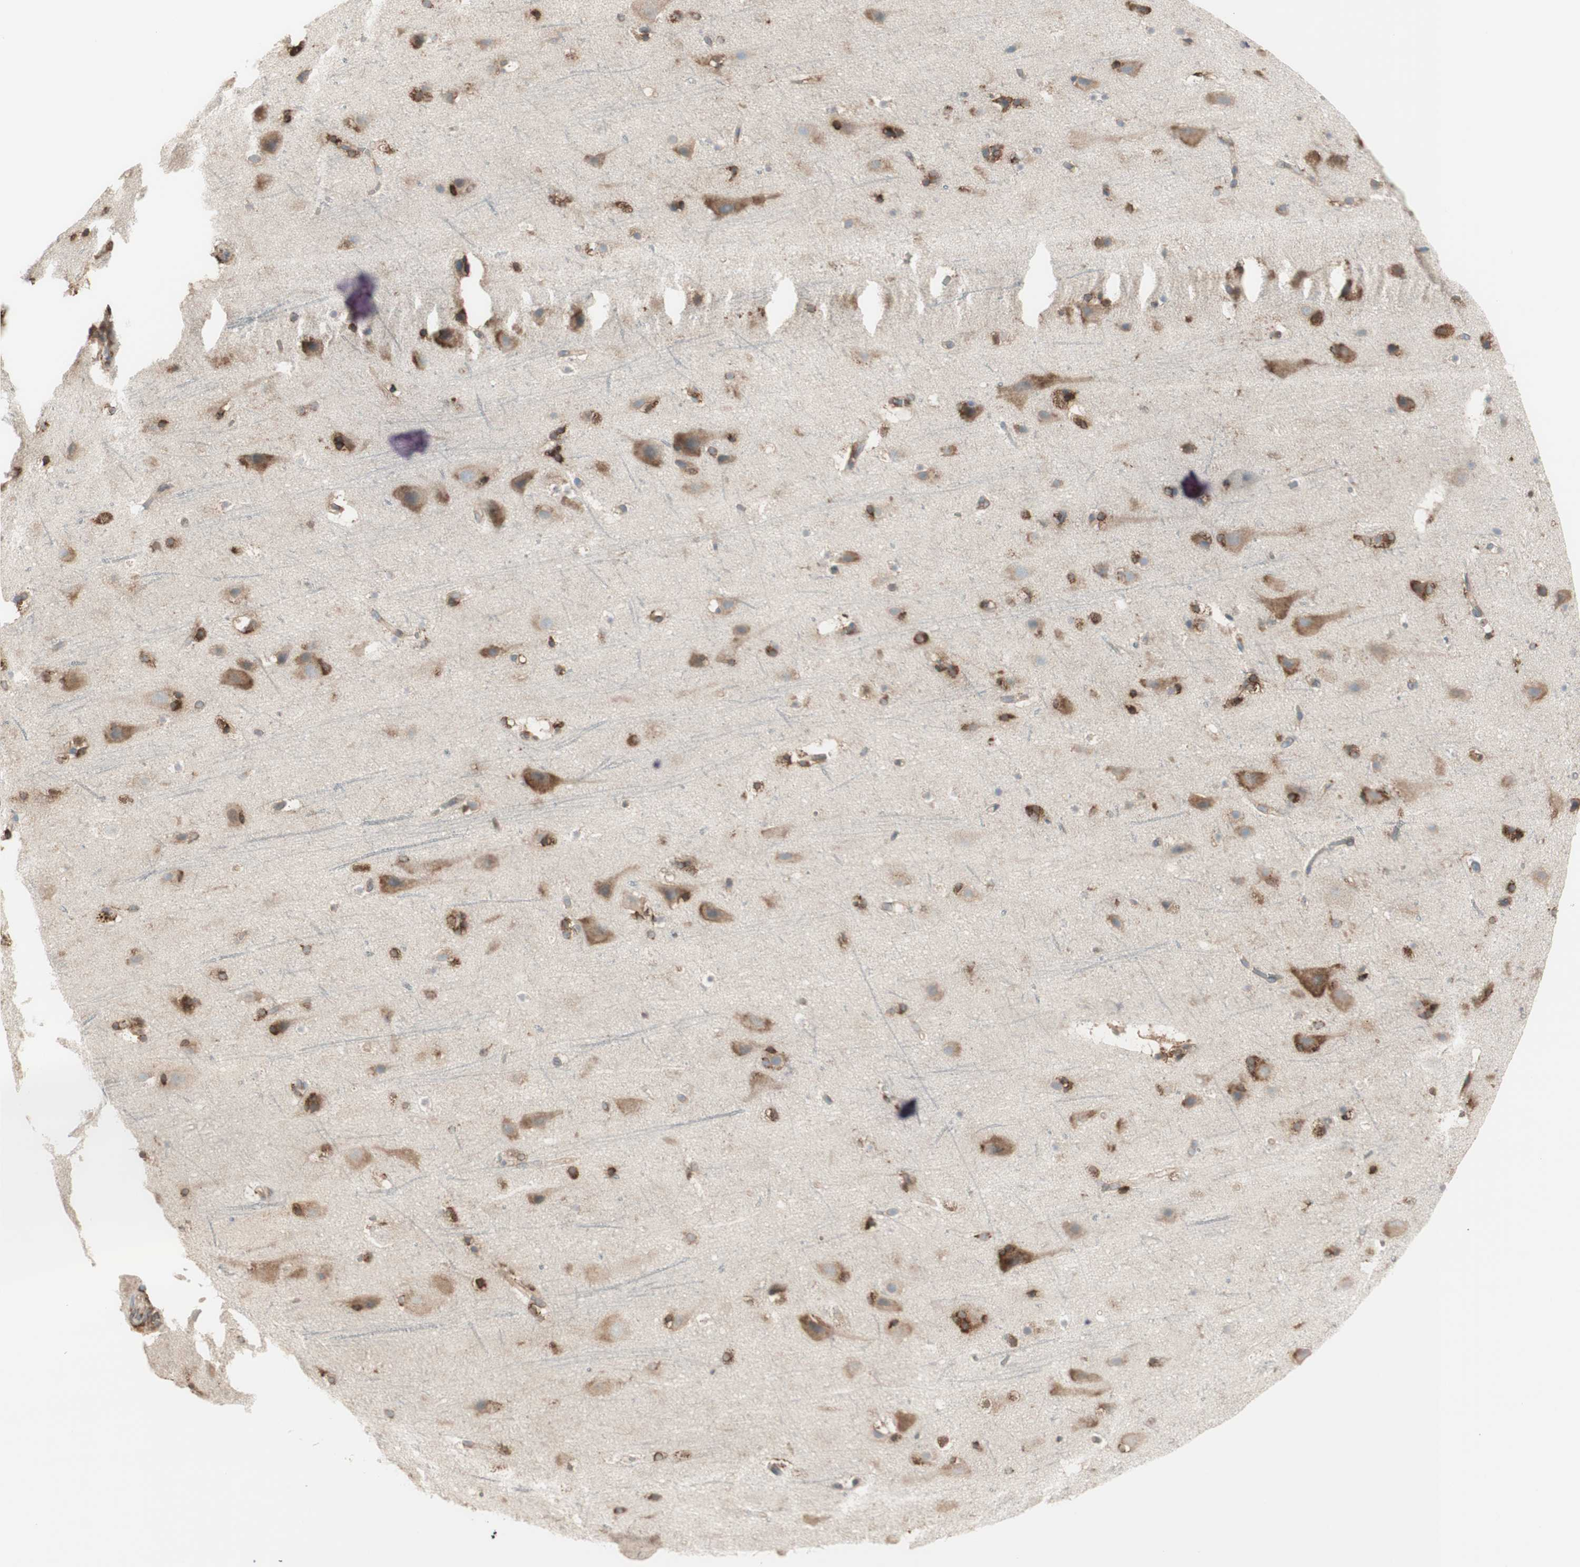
{"staining": {"intensity": "moderate", "quantity": ">75%", "location": "cytoplasmic/membranous"}, "tissue": "cerebral cortex", "cell_type": "Endothelial cells", "image_type": "normal", "snomed": [{"axis": "morphology", "description": "Normal tissue, NOS"}, {"axis": "topography", "description": "Cerebral cortex"}], "caption": "A high-resolution image shows immunohistochemistry staining of benign cerebral cortex, which displays moderate cytoplasmic/membranous staining in approximately >75% of endothelial cells.", "gene": "RRBP1", "patient": {"sex": "male", "age": 45}}